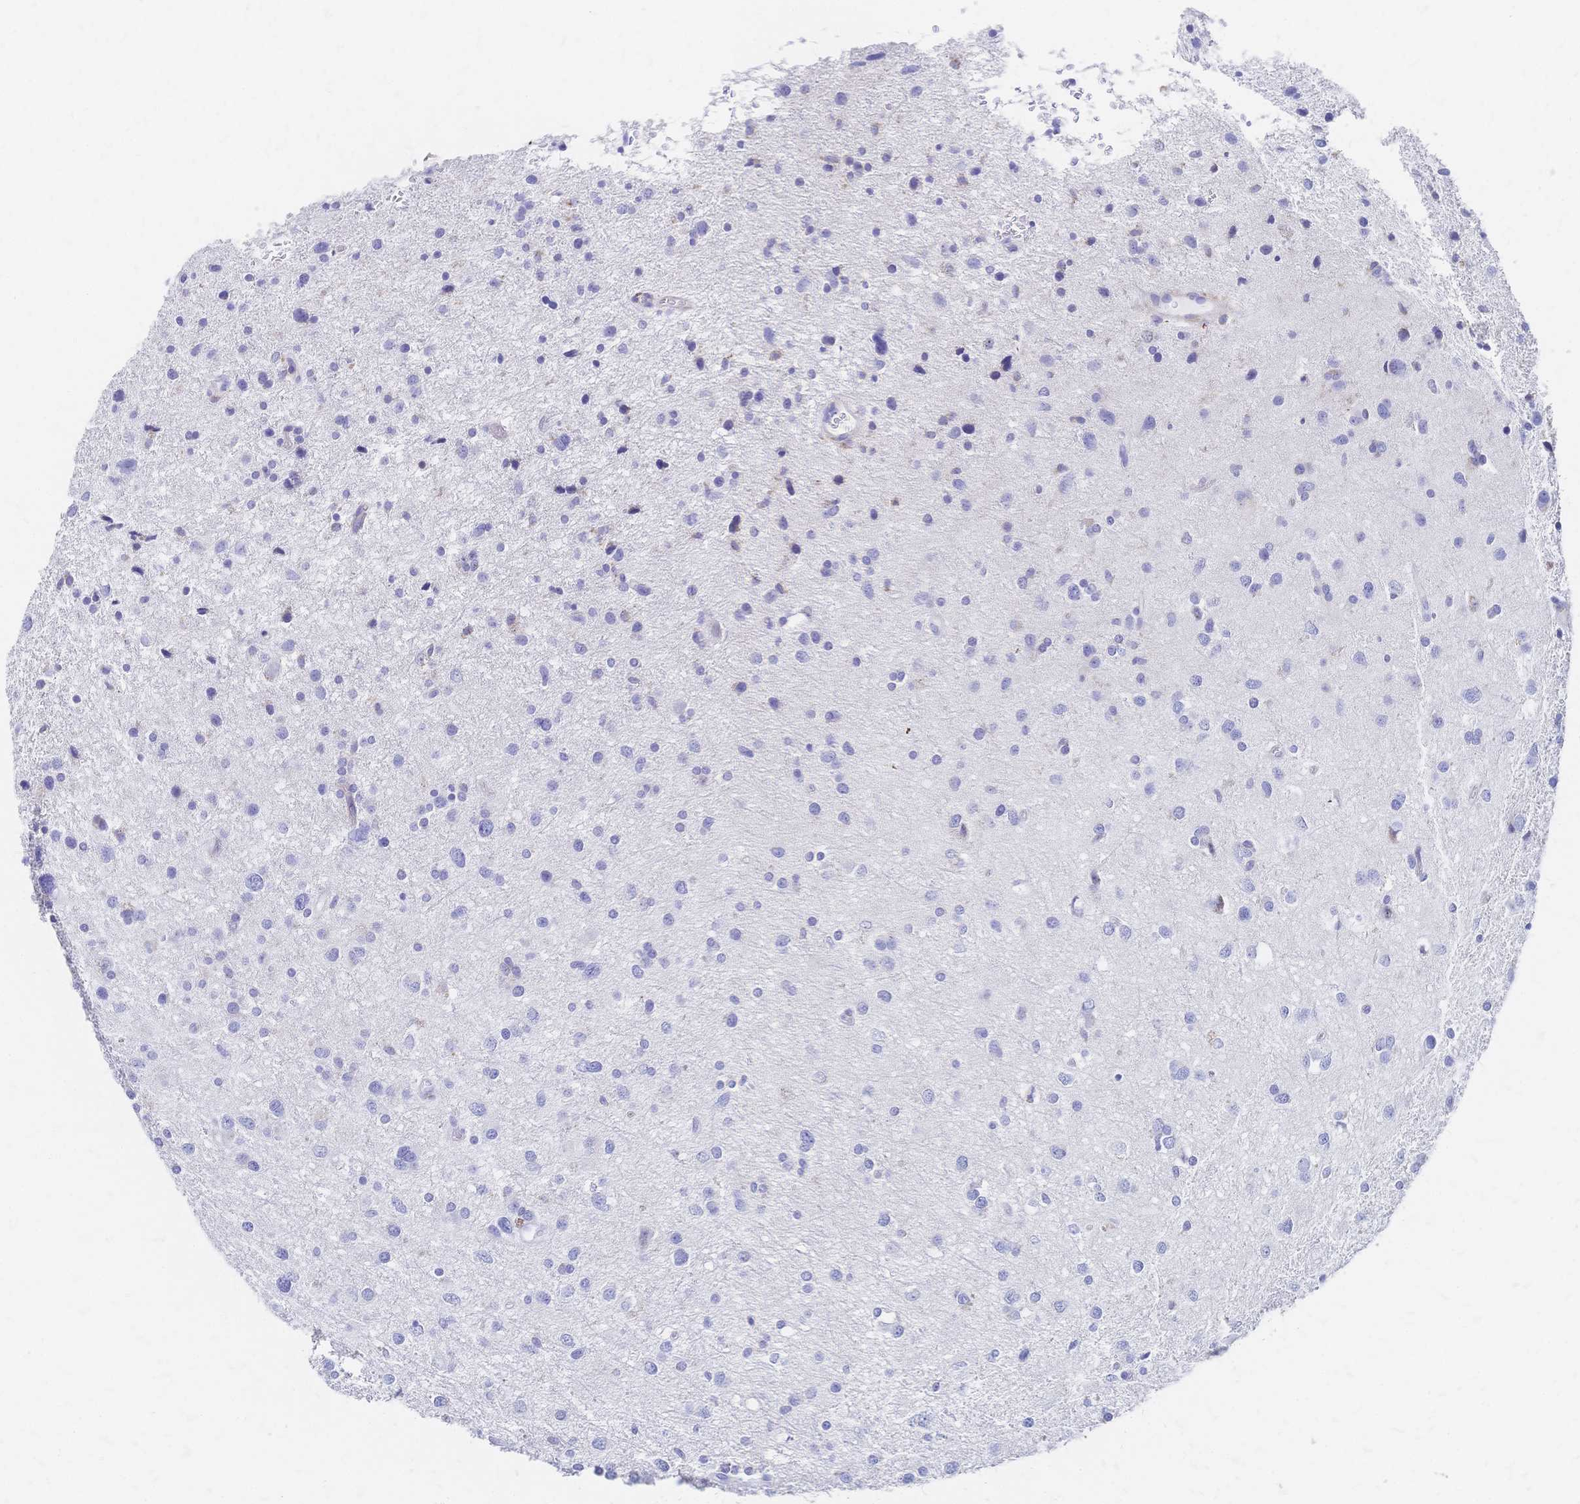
{"staining": {"intensity": "negative", "quantity": "none", "location": "none"}, "tissue": "glioma", "cell_type": "Tumor cells", "image_type": "cancer", "snomed": [{"axis": "morphology", "description": "Glioma, malignant, Low grade"}, {"axis": "topography", "description": "Brain"}], "caption": "Protein analysis of glioma shows no significant expression in tumor cells. (Stains: DAB (3,3'-diaminobenzidine) immunohistochemistry with hematoxylin counter stain, Microscopy: brightfield microscopy at high magnification).", "gene": "SLC5A1", "patient": {"sex": "female", "age": 55}}